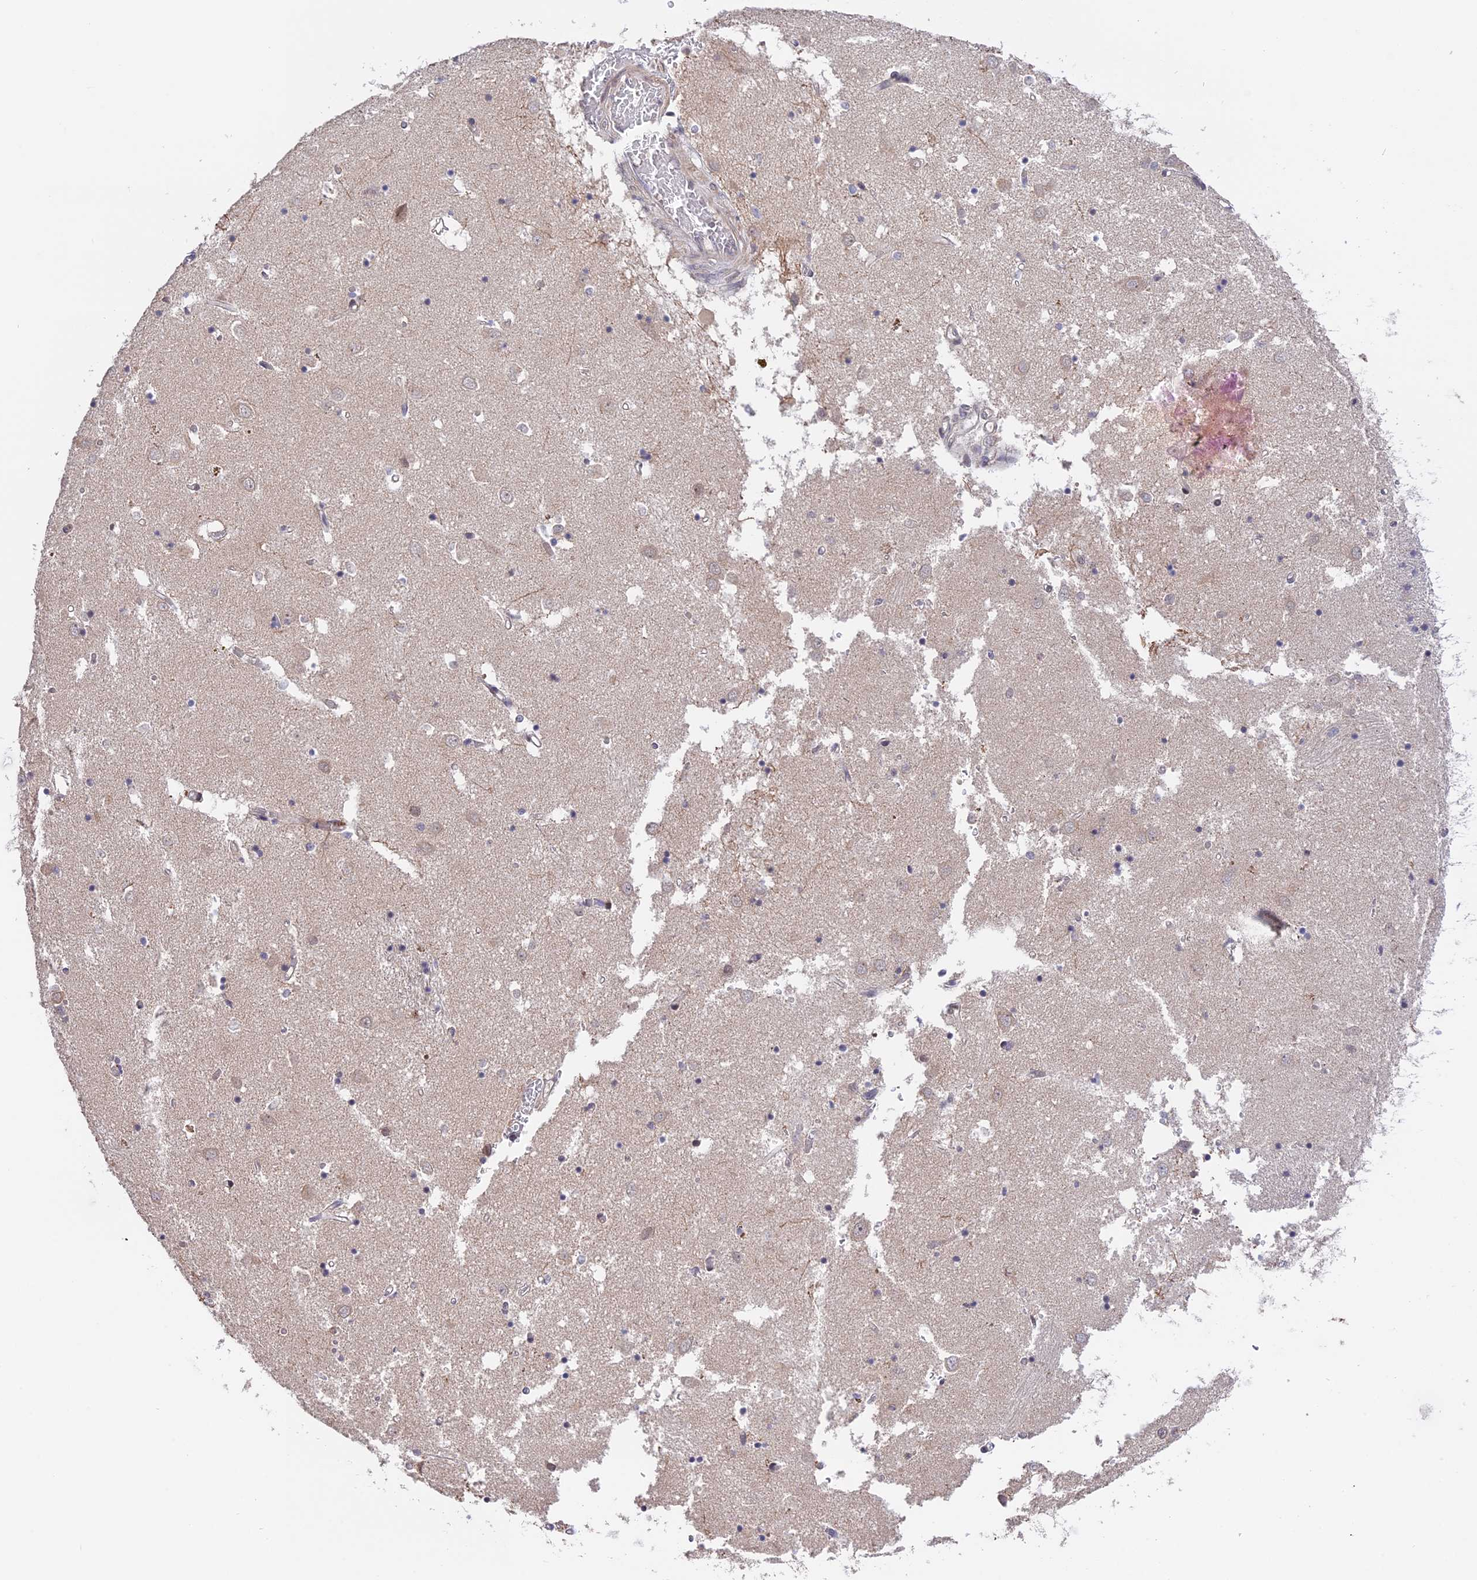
{"staining": {"intensity": "negative", "quantity": "none", "location": "none"}, "tissue": "caudate", "cell_type": "Glial cells", "image_type": "normal", "snomed": [{"axis": "morphology", "description": "Normal tissue, NOS"}, {"axis": "topography", "description": "Lateral ventricle wall"}], "caption": "Immunohistochemistry of benign caudate demonstrates no expression in glial cells. The staining is performed using DAB brown chromogen with nuclei counter-stained in using hematoxylin.", "gene": "RFC5", "patient": {"sex": "male", "age": 70}}